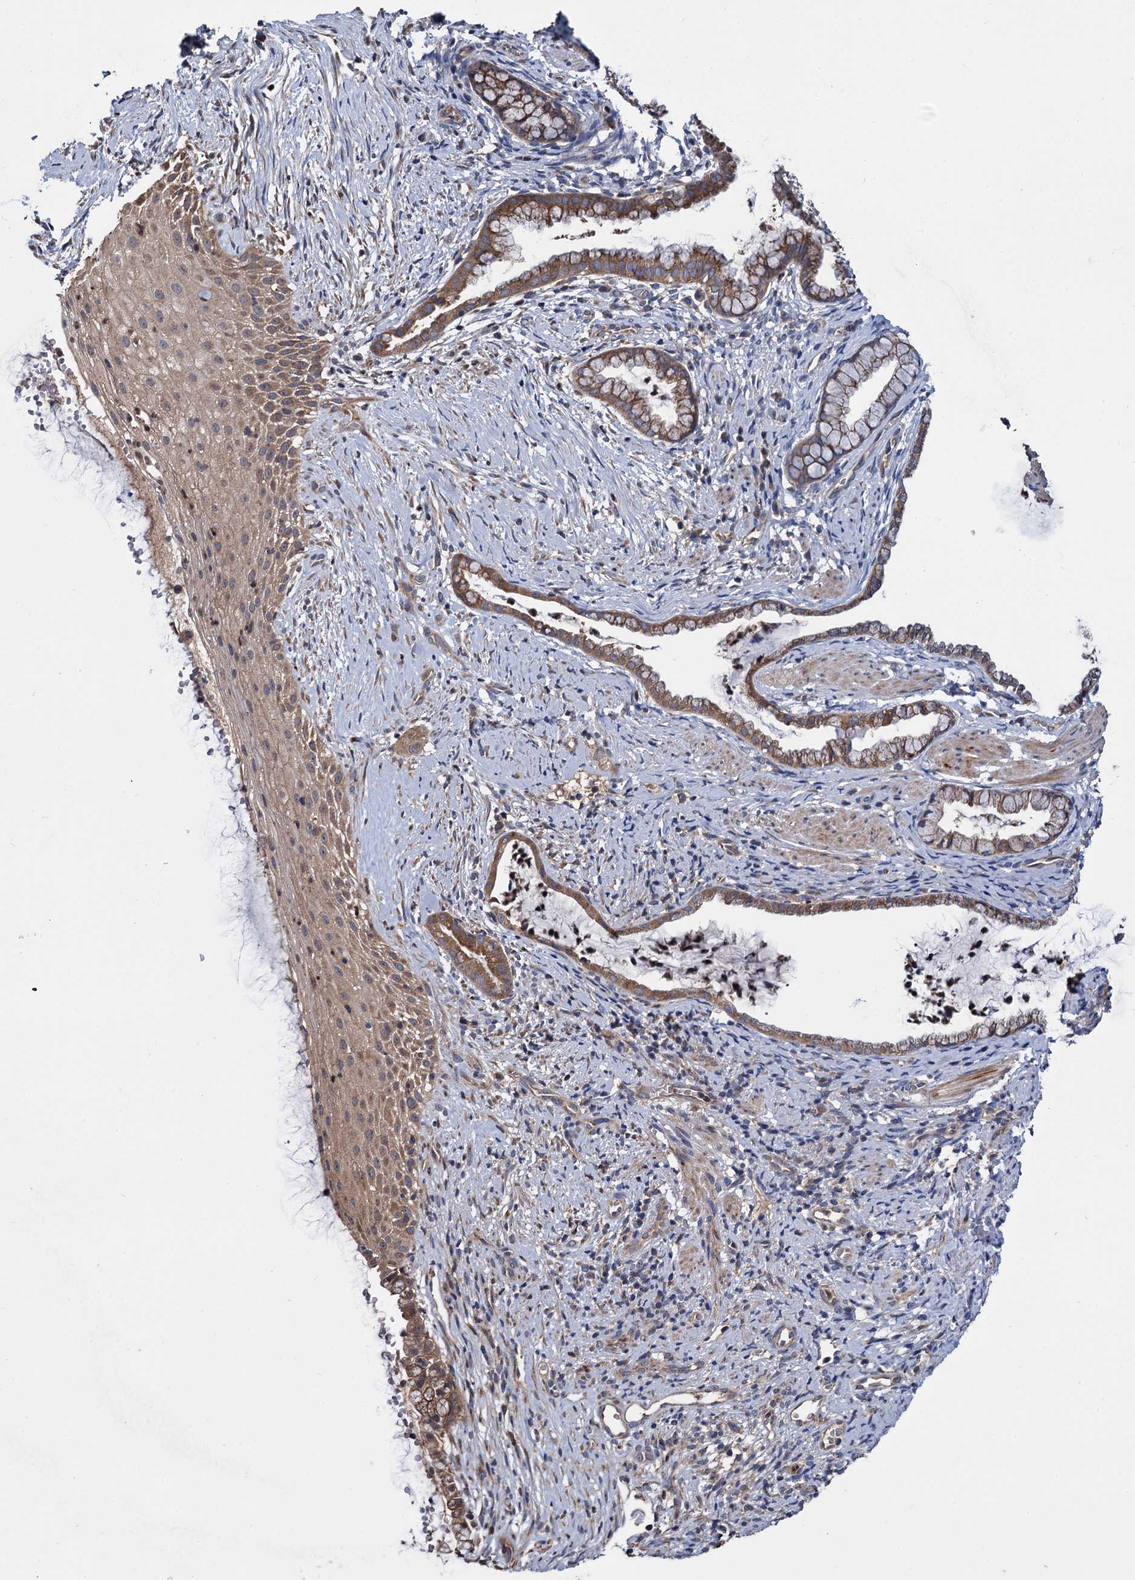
{"staining": {"intensity": "moderate", "quantity": ">75%", "location": "cytoplasmic/membranous"}, "tissue": "cervix", "cell_type": "Glandular cells", "image_type": "normal", "snomed": [{"axis": "morphology", "description": "Normal tissue, NOS"}, {"axis": "topography", "description": "Cervix"}], "caption": "Immunohistochemical staining of normal human cervix displays >75% levels of moderate cytoplasmic/membranous protein positivity in approximately >75% of glandular cells. (IHC, brightfield microscopy, high magnification).", "gene": "CEP192", "patient": {"sex": "female", "age": 36}}